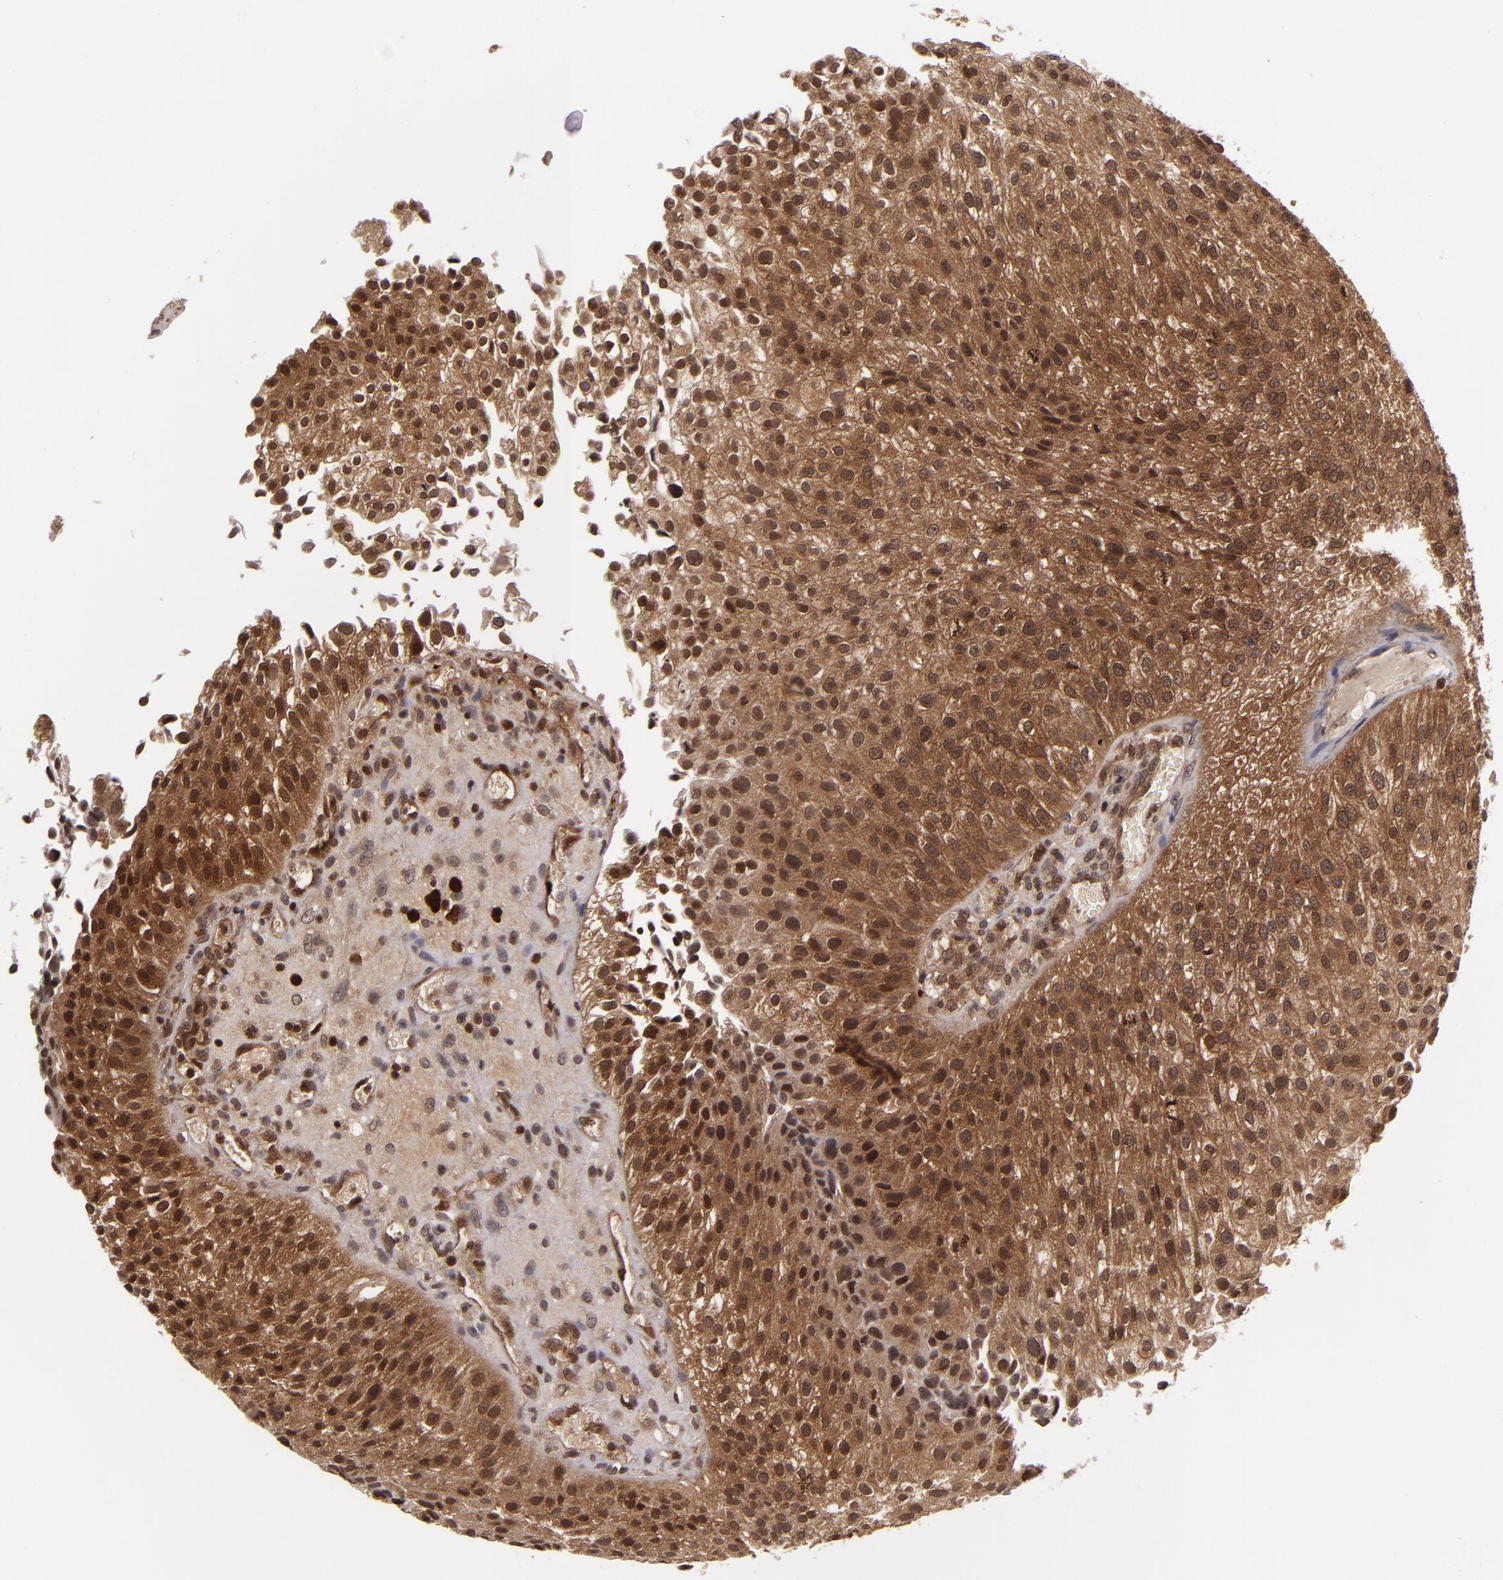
{"staining": {"intensity": "strong", "quantity": ">75%", "location": "cytoplasmic/membranous,nuclear"}, "tissue": "urothelial cancer", "cell_type": "Tumor cells", "image_type": "cancer", "snomed": [{"axis": "morphology", "description": "Urothelial carcinoma, Low grade"}, {"axis": "topography", "description": "Urinary bladder"}], "caption": "The image shows a brown stain indicating the presence of a protein in the cytoplasmic/membranous and nuclear of tumor cells in urothelial cancer. The staining is performed using DAB (3,3'-diaminobenzidine) brown chromogen to label protein expression. The nuclei are counter-stained blue using hematoxylin.", "gene": "ZBTB33", "patient": {"sex": "female", "age": 89}}